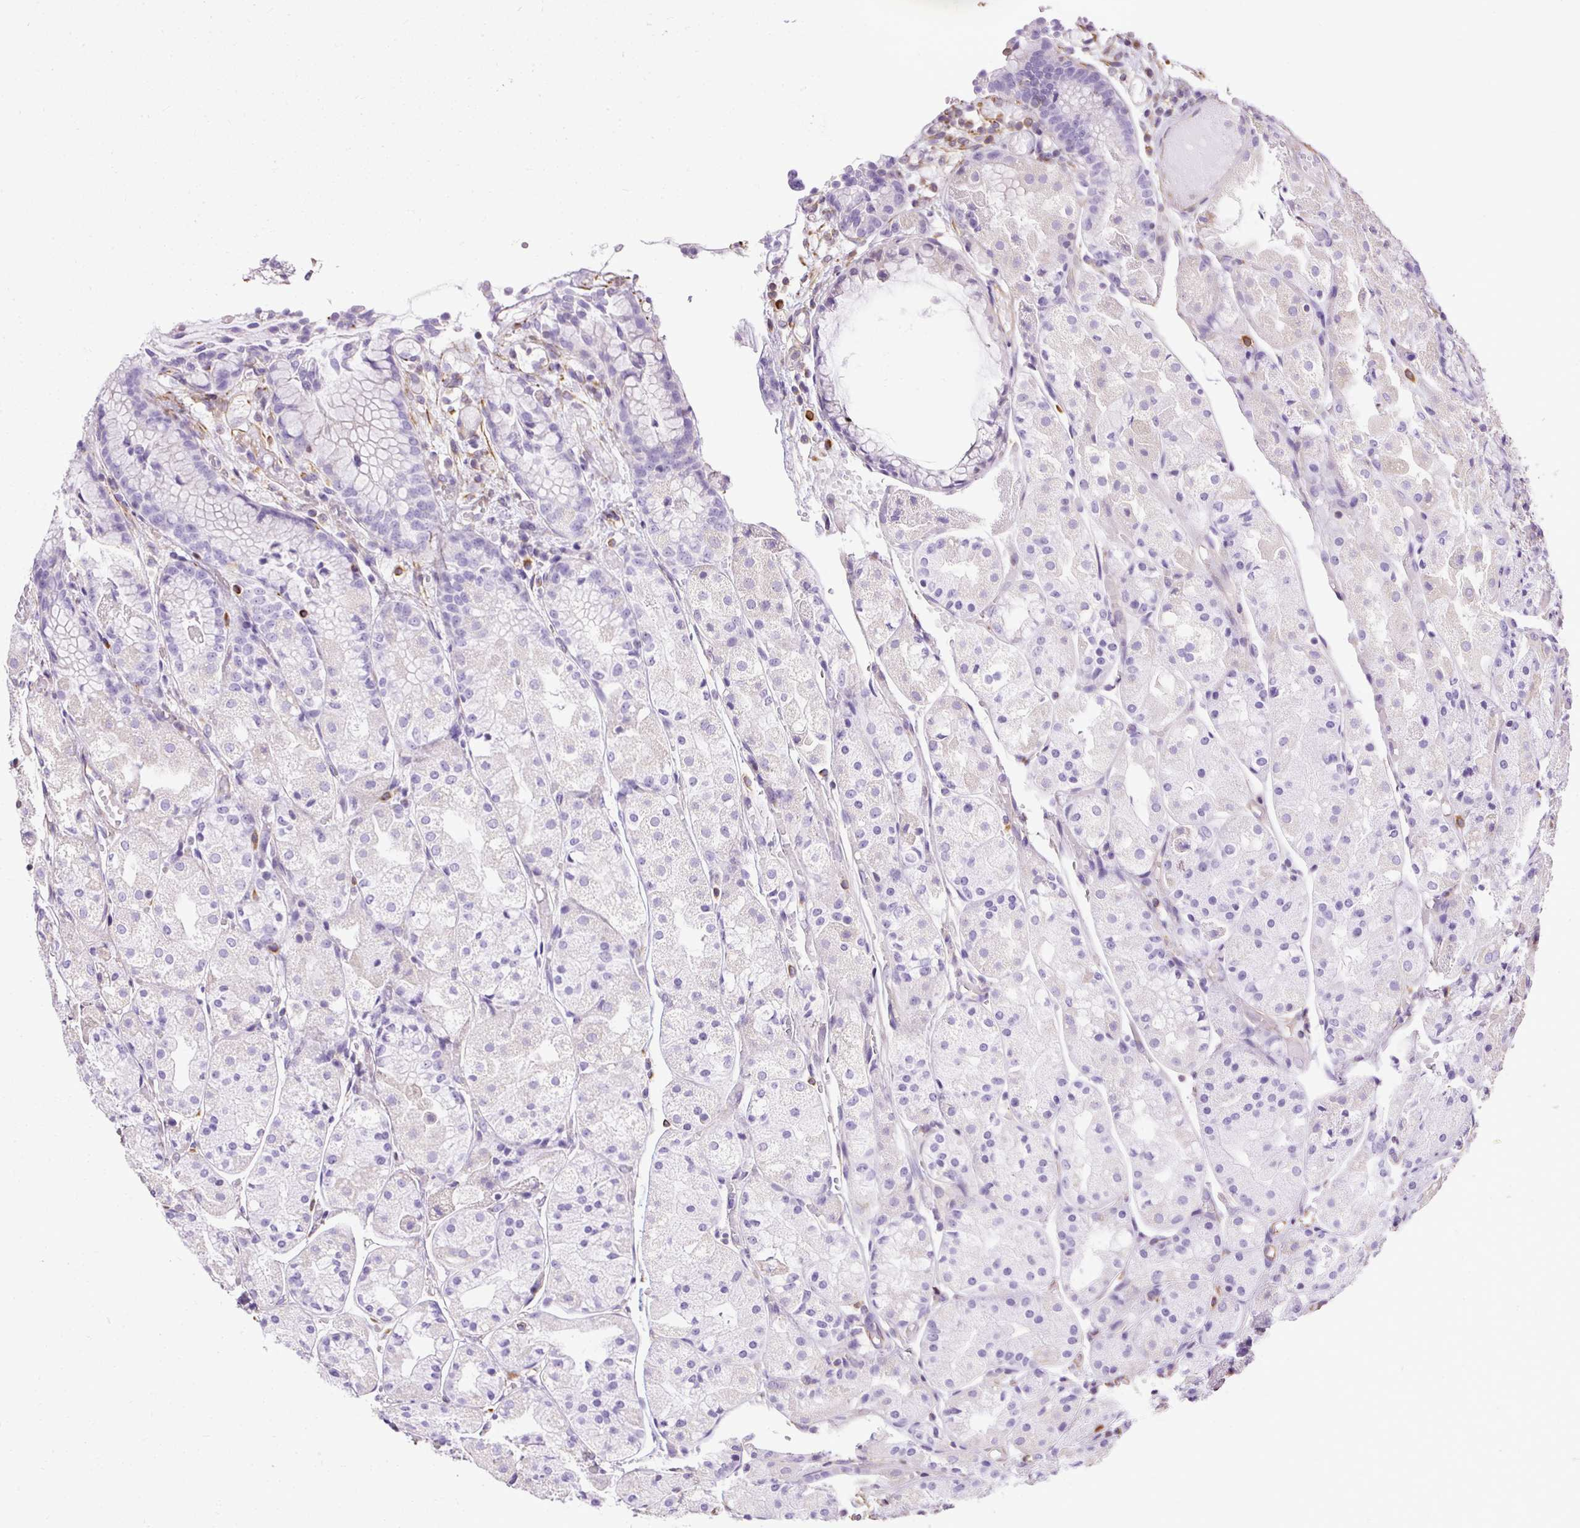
{"staining": {"intensity": "negative", "quantity": "none", "location": "none"}, "tissue": "stomach", "cell_type": "Glandular cells", "image_type": "normal", "snomed": [{"axis": "morphology", "description": "Normal tissue, NOS"}, {"axis": "topography", "description": "Stomach, upper"}], "caption": "Immunohistochemistry photomicrograph of benign stomach: stomach stained with DAB shows no significant protein positivity in glandular cells.", "gene": "PLS1", "patient": {"sex": "male", "age": 72}}